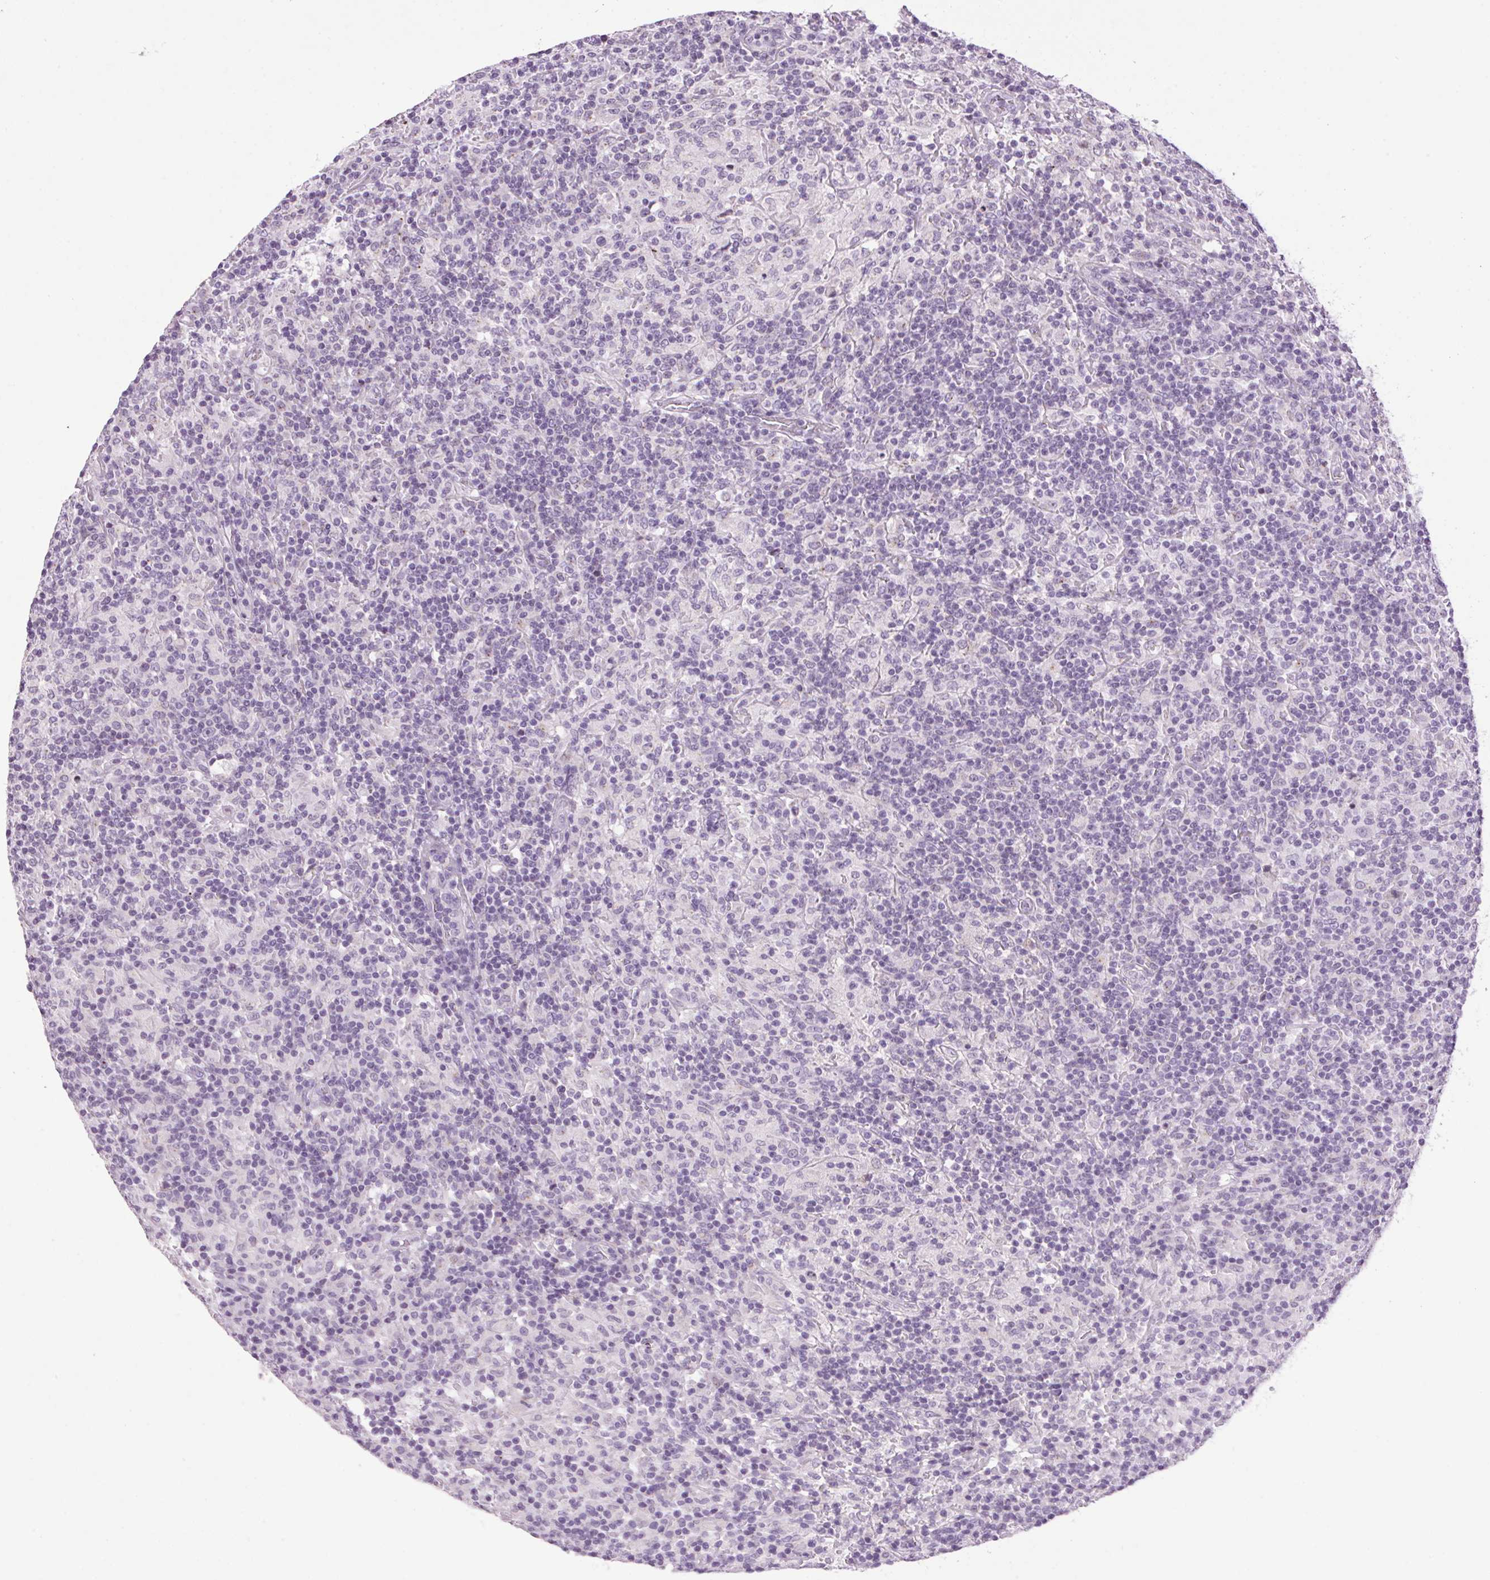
{"staining": {"intensity": "negative", "quantity": "none", "location": "none"}, "tissue": "lymphoma", "cell_type": "Tumor cells", "image_type": "cancer", "snomed": [{"axis": "morphology", "description": "Hodgkin's disease, NOS"}, {"axis": "topography", "description": "Lymph node"}], "caption": "The image shows no significant expression in tumor cells of Hodgkin's disease.", "gene": "TMEM88B", "patient": {"sex": "male", "age": 70}}